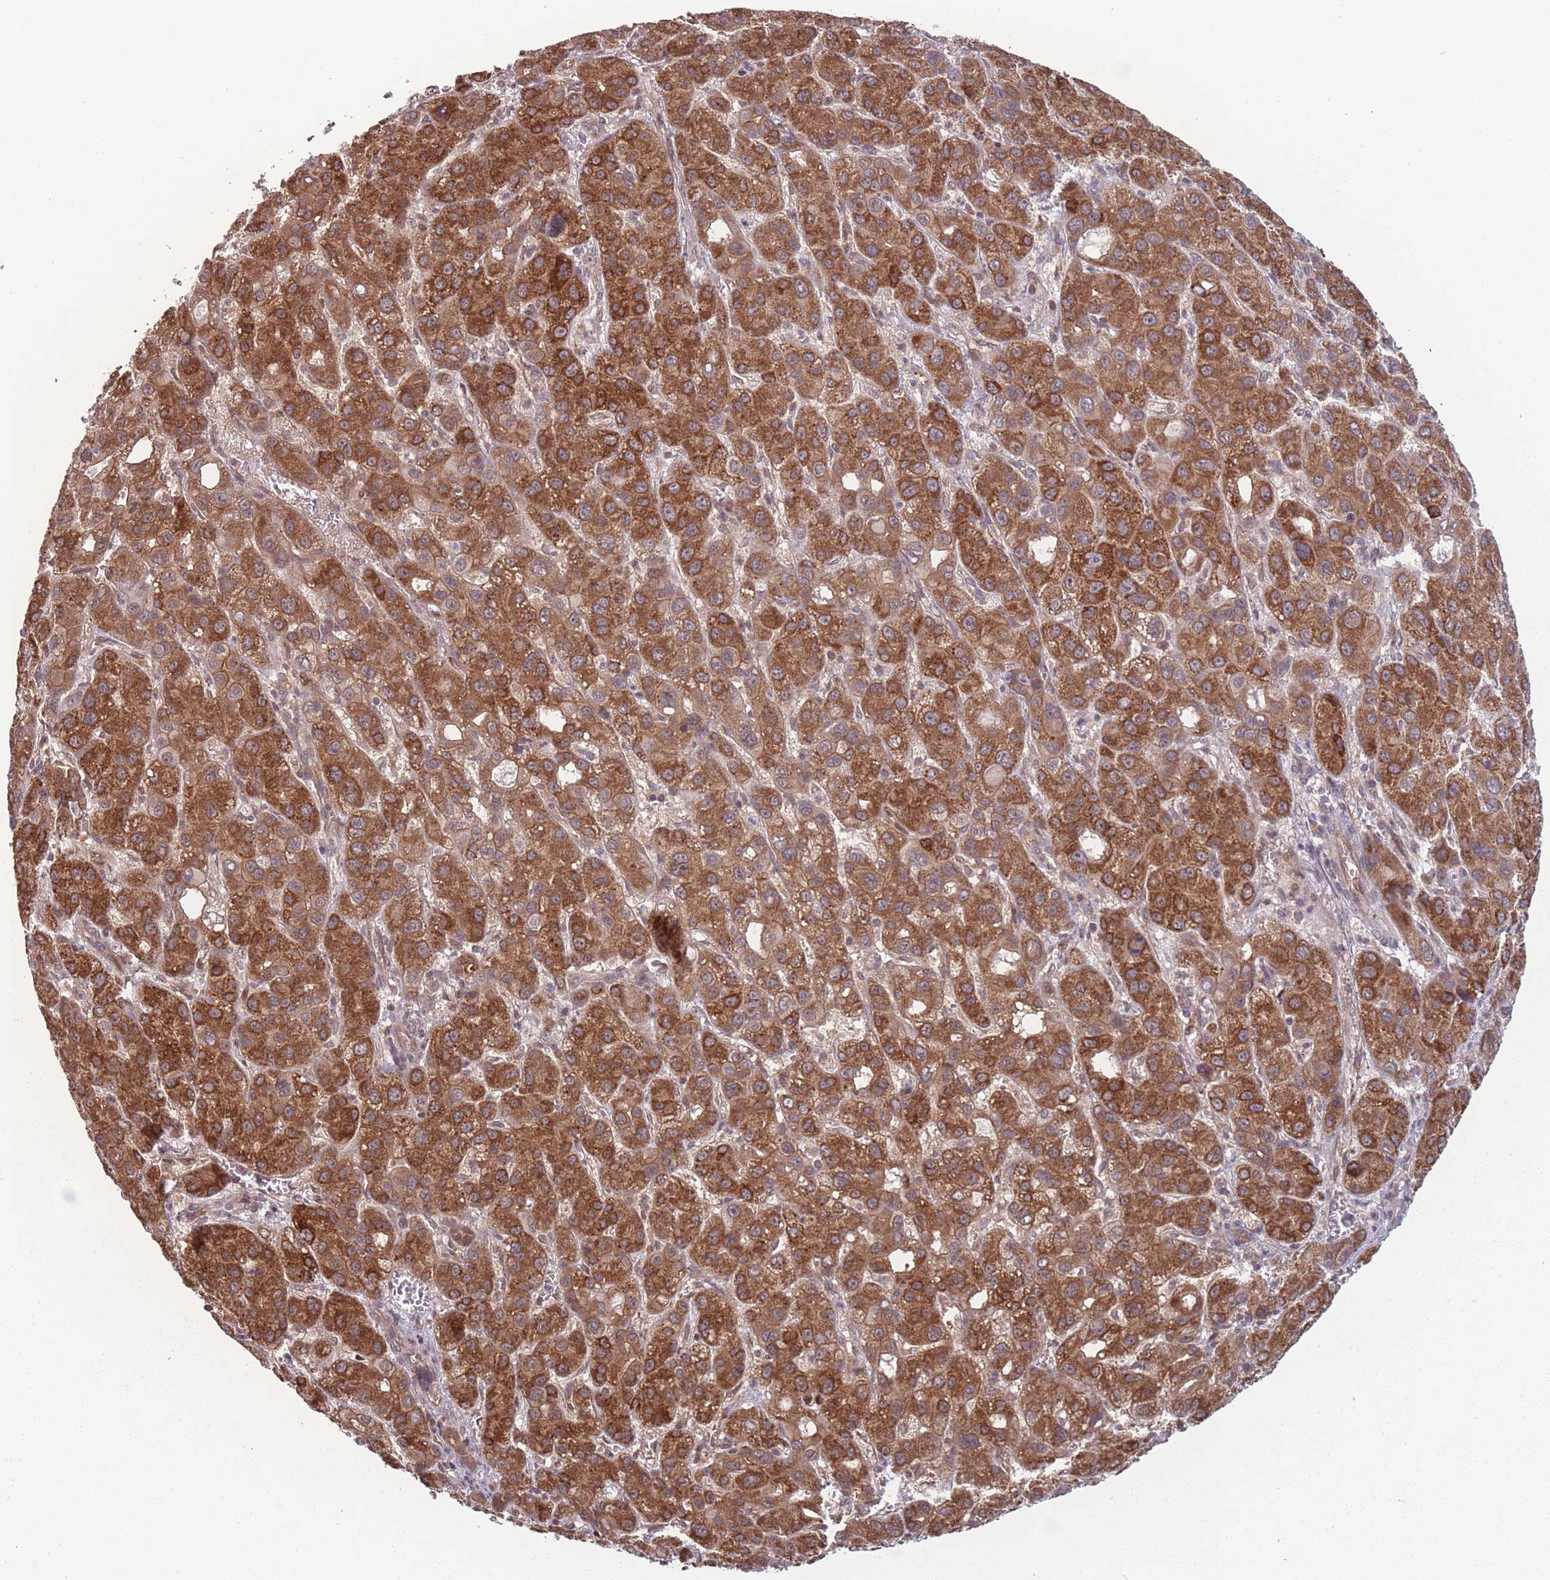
{"staining": {"intensity": "strong", "quantity": ">75%", "location": "cytoplasmic/membranous"}, "tissue": "liver cancer", "cell_type": "Tumor cells", "image_type": "cancer", "snomed": [{"axis": "morphology", "description": "Carcinoma, Hepatocellular, NOS"}, {"axis": "topography", "description": "Liver"}], "caption": "The immunohistochemical stain labels strong cytoplasmic/membranous staining in tumor cells of liver hepatocellular carcinoma tissue.", "gene": "RPS18", "patient": {"sex": "male", "age": 55}}